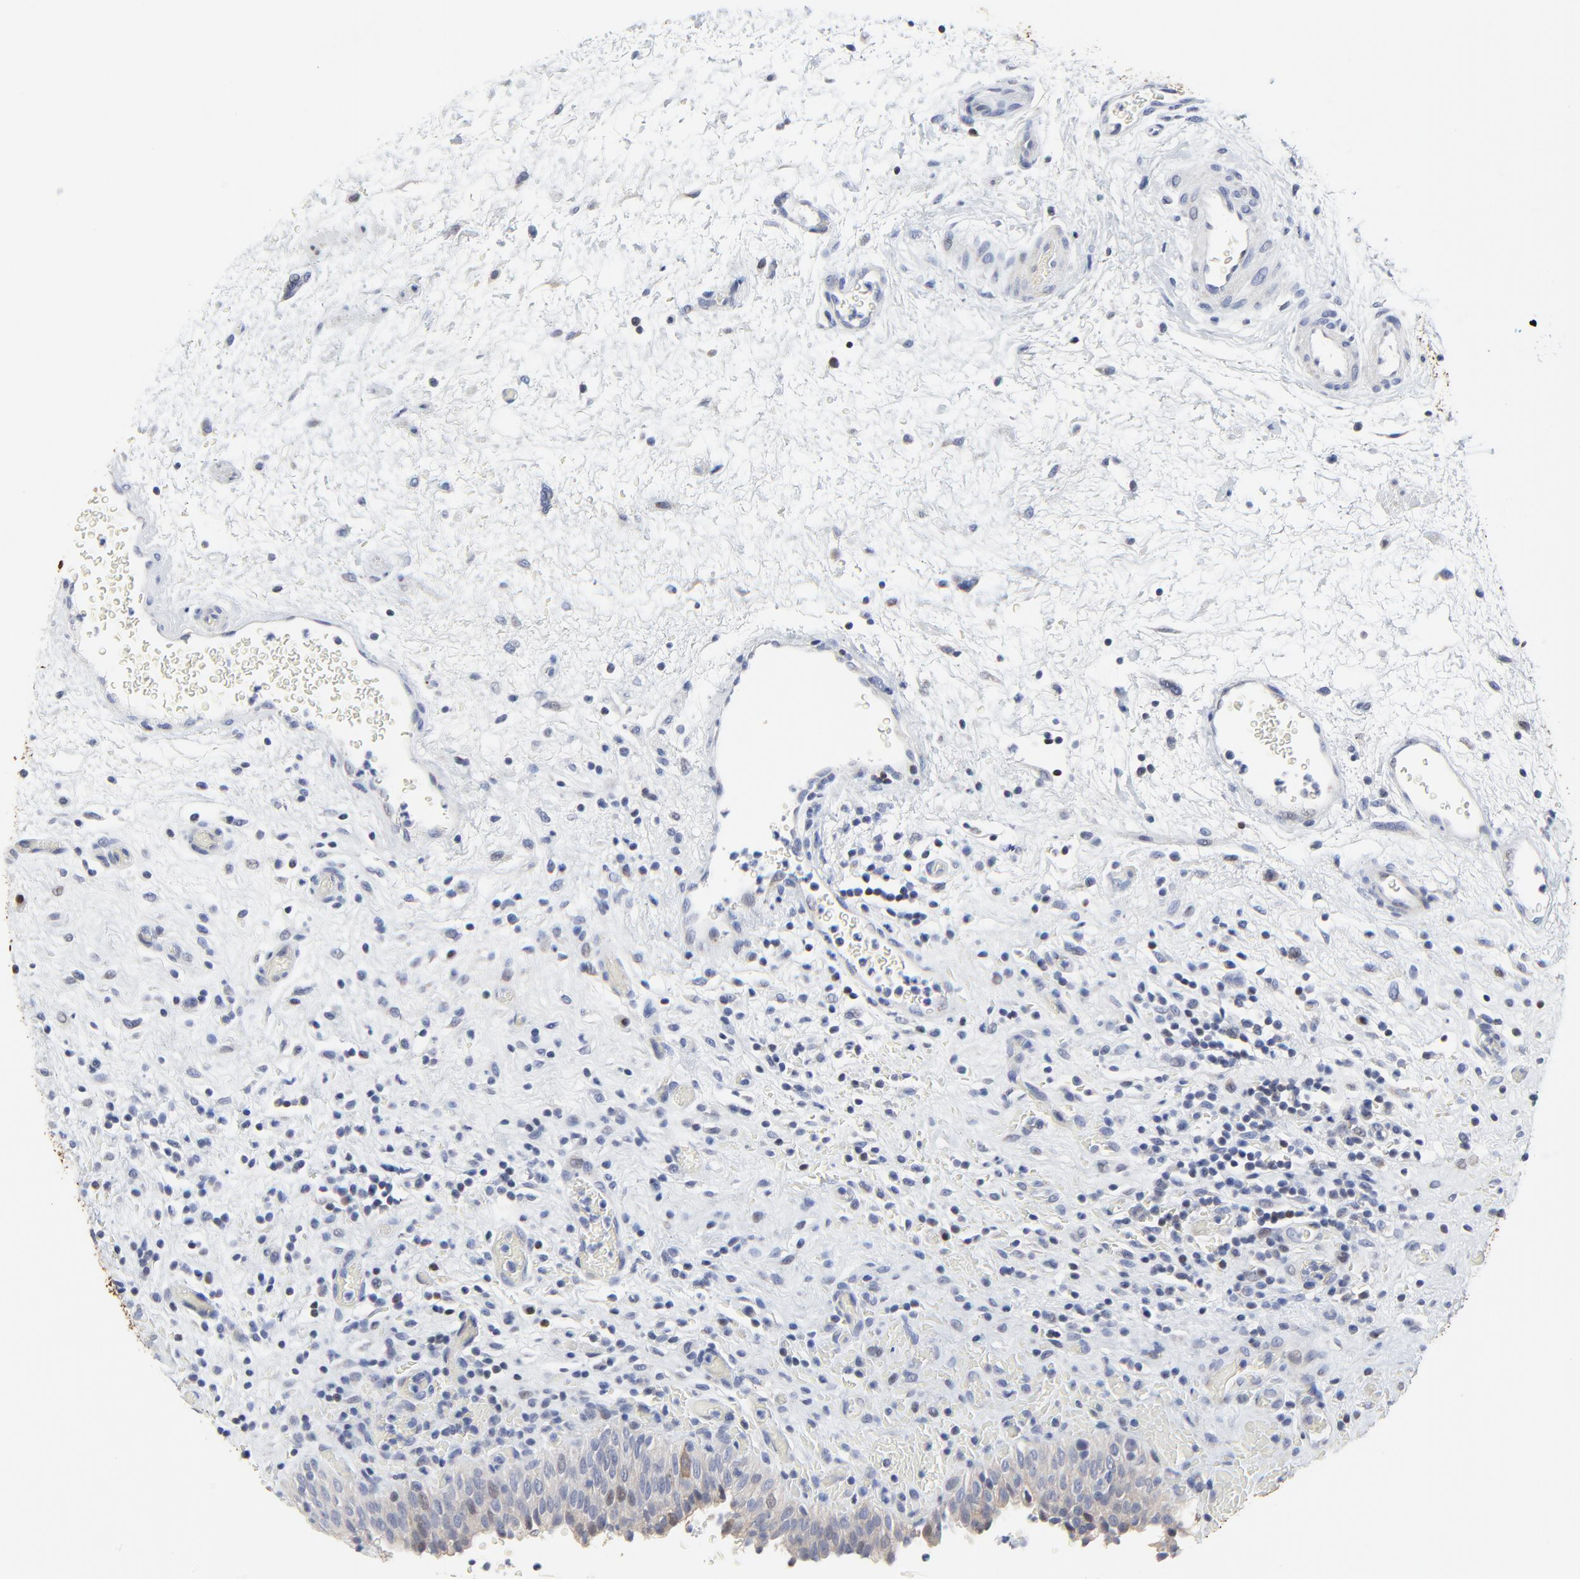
{"staining": {"intensity": "moderate", "quantity": "<25%", "location": "cytoplasmic/membranous"}, "tissue": "urinary bladder", "cell_type": "Urothelial cells", "image_type": "normal", "snomed": [{"axis": "morphology", "description": "Normal tissue, NOS"}, {"axis": "topography", "description": "Urinary bladder"}], "caption": "This is an image of IHC staining of normal urinary bladder, which shows moderate expression in the cytoplasmic/membranous of urothelial cells.", "gene": "LNX1", "patient": {"sex": "male", "age": 51}}